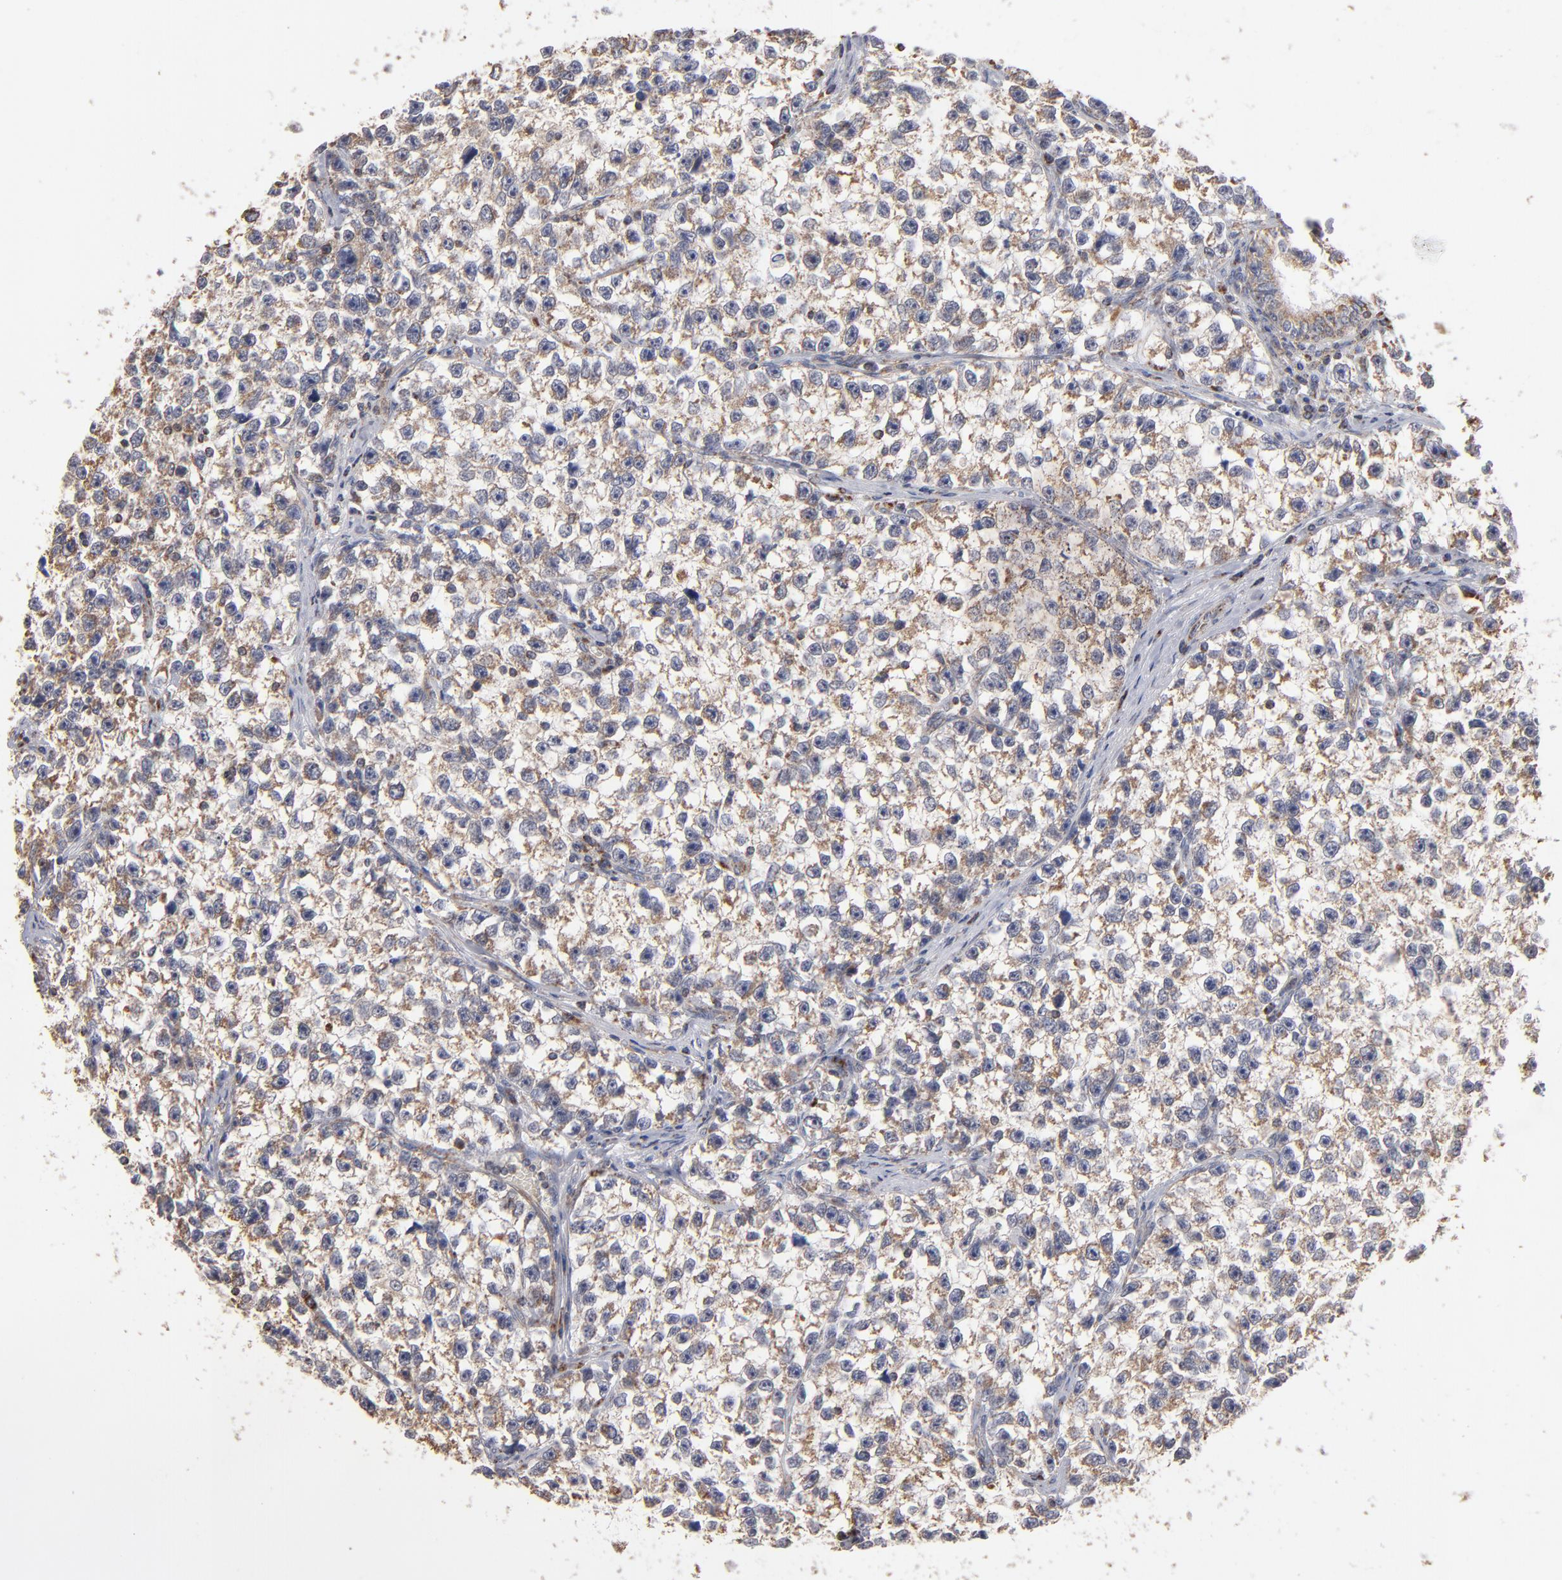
{"staining": {"intensity": "weak", "quantity": ">75%", "location": "cytoplasmic/membranous"}, "tissue": "testis cancer", "cell_type": "Tumor cells", "image_type": "cancer", "snomed": [{"axis": "morphology", "description": "Seminoma, NOS"}, {"axis": "morphology", "description": "Carcinoma, Embryonal, NOS"}, {"axis": "topography", "description": "Testis"}], "caption": "Brown immunohistochemical staining in seminoma (testis) displays weak cytoplasmic/membranous positivity in approximately >75% of tumor cells.", "gene": "MIPOL1", "patient": {"sex": "male", "age": 30}}